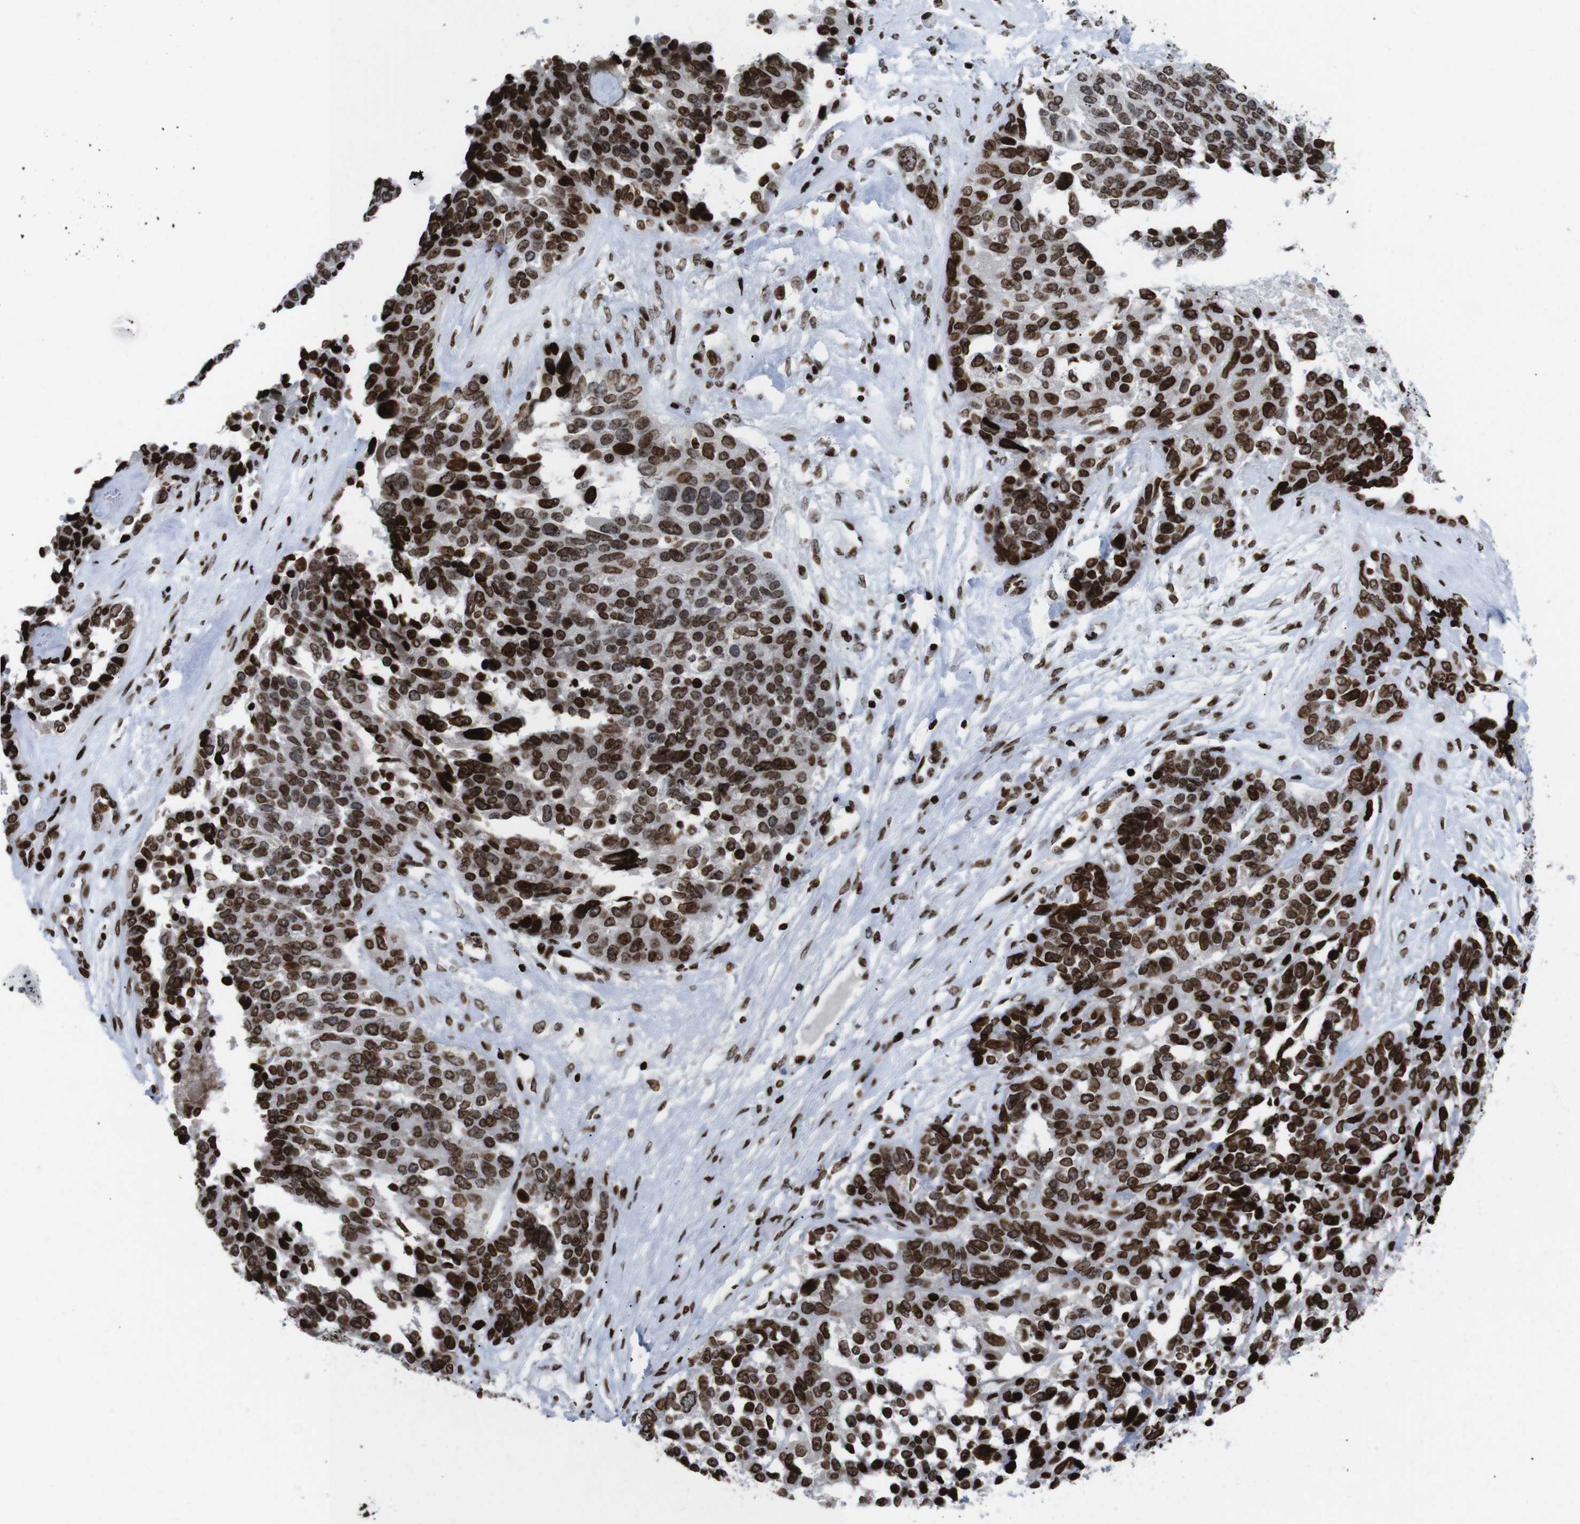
{"staining": {"intensity": "strong", "quantity": ">75%", "location": "cytoplasmic/membranous,nuclear"}, "tissue": "ovarian cancer", "cell_type": "Tumor cells", "image_type": "cancer", "snomed": [{"axis": "morphology", "description": "Cystadenocarcinoma, serous, NOS"}, {"axis": "topography", "description": "Ovary"}], "caption": "About >75% of tumor cells in human ovarian cancer show strong cytoplasmic/membranous and nuclear protein expression as visualized by brown immunohistochemical staining.", "gene": "H1-4", "patient": {"sex": "female", "age": 44}}